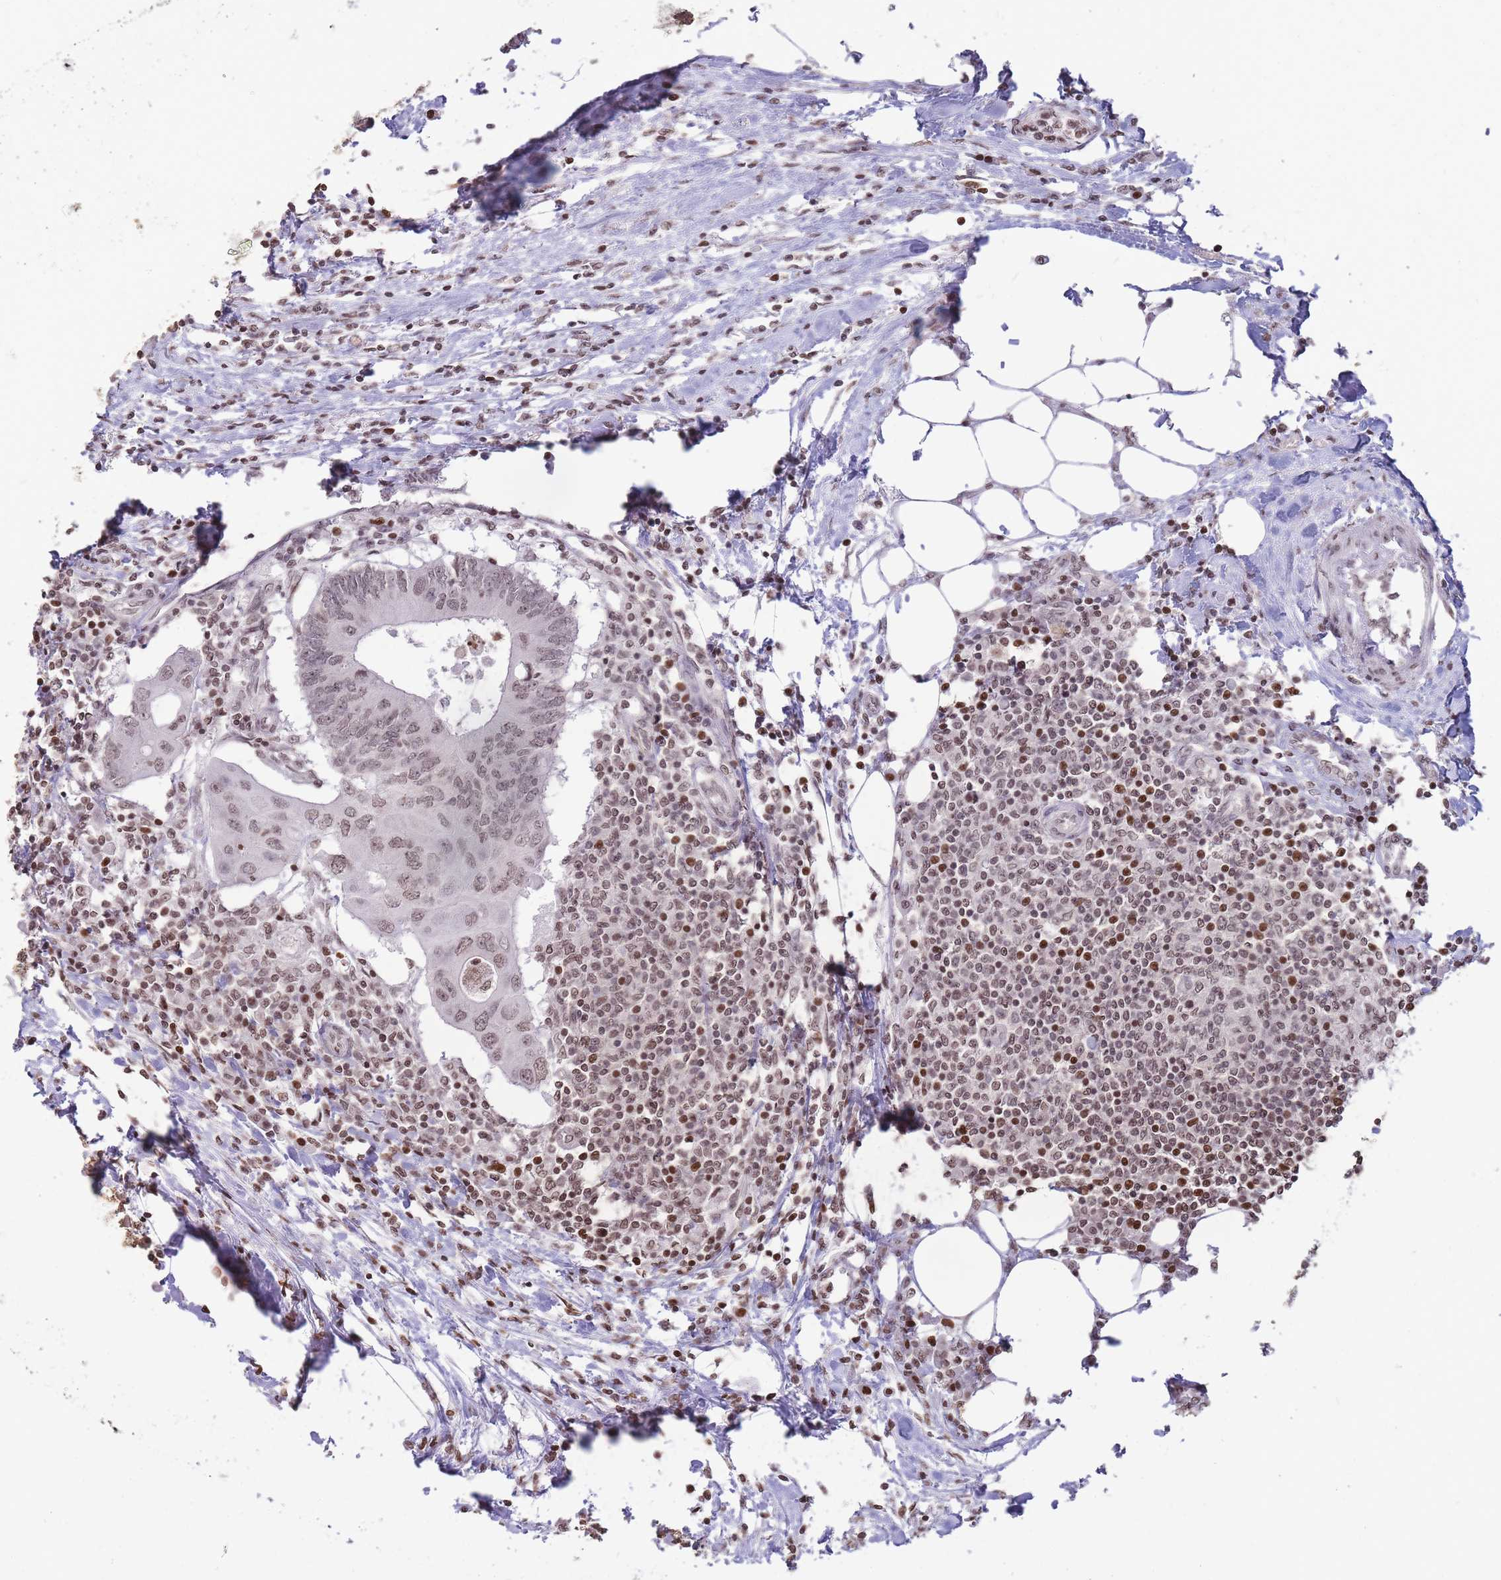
{"staining": {"intensity": "weak", "quantity": ">75%", "location": "nuclear"}, "tissue": "colorectal cancer", "cell_type": "Tumor cells", "image_type": "cancer", "snomed": [{"axis": "morphology", "description": "Adenocarcinoma, NOS"}, {"axis": "topography", "description": "Colon"}], "caption": "Colorectal adenocarcinoma tissue displays weak nuclear positivity in approximately >75% of tumor cells", "gene": "SHISAL1", "patient": {"sex": "male", "age": 71}}